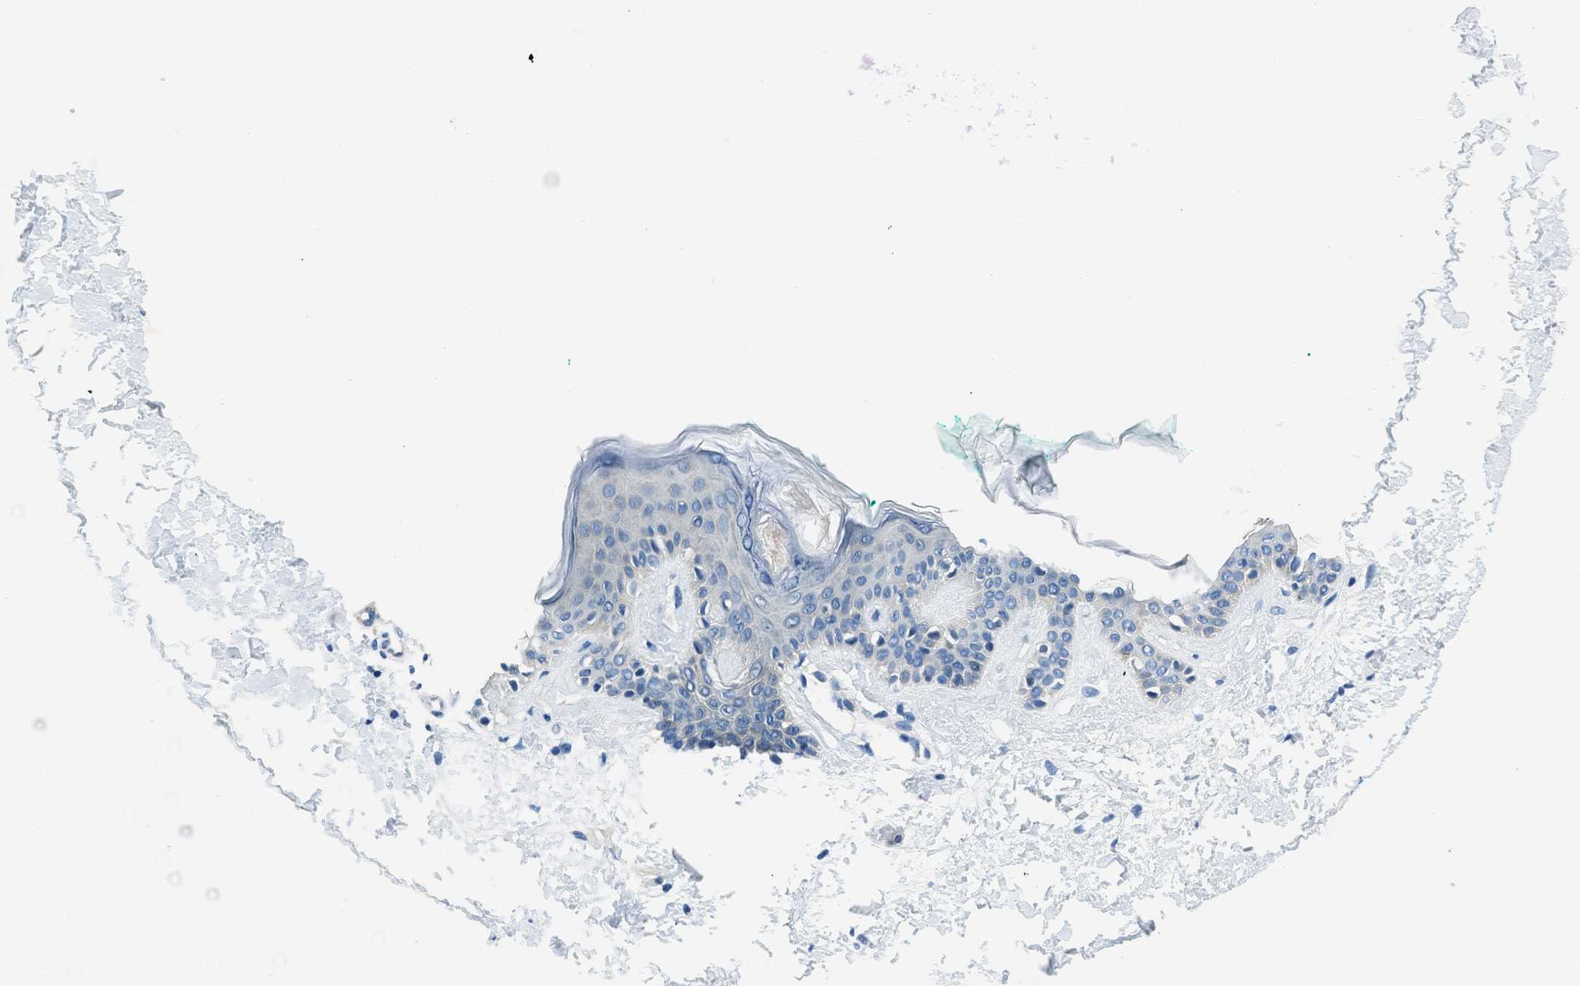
{"staining": {"intensity": "negative", "quantity": "none", "location": "none"}, "tissue": "skin", "cell_type": "Fibroblasts", "image_type": "normal", "snomed": [{"axis": "morphology", "description": "Normal tissue, NOS"}, {"axis": "topography", "description": "Skin"}], "caption": "Photomicrograph shows no significant protein positivity in fibroblasts of unremarkable skin.", "gene": "SLC38A6", "patient": {"sex": "male", "age": 30}}